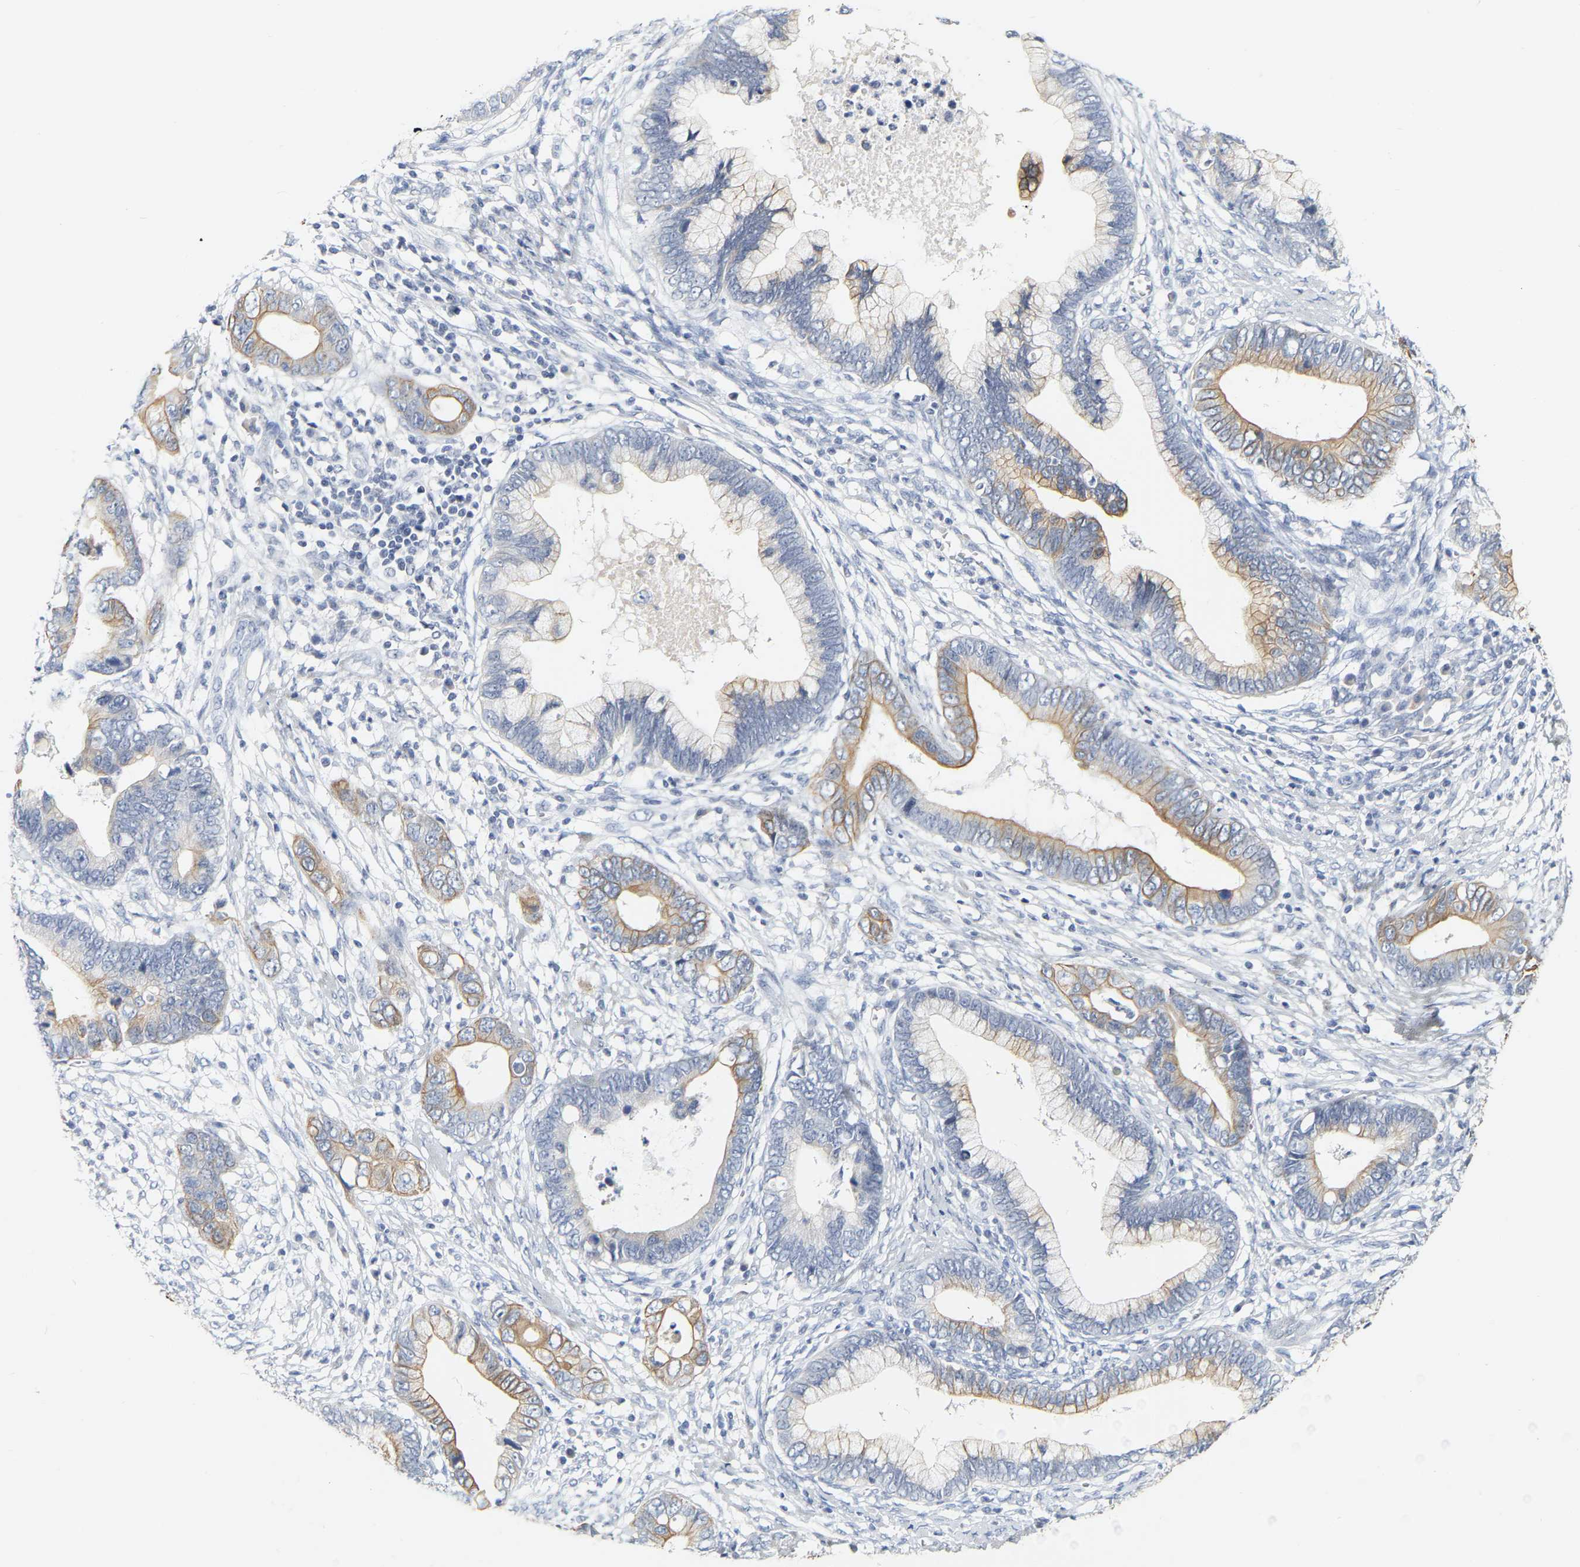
{"staining": {"intensity": "moderate", "quantity": "25%-75%", "location": "cytoplasmic/membranous"}, "tissue": "cervical cancer", "cell_type": "Tumor cells", "image_type": "cancer", "snomed": [{"axis": "morphology", "description": "Adenocarcinoma, NOS"}, {"axis": "topography", "description": "Cervix"}], "caption": "Immunohistochemistry of cervical cancer shows medium levels of moderate cytoplasmic/membranous positivity in approximately 25%-75% of tumor cells.", "gene": "KRT76", "patient": {"sex": "female", "age": 44}}